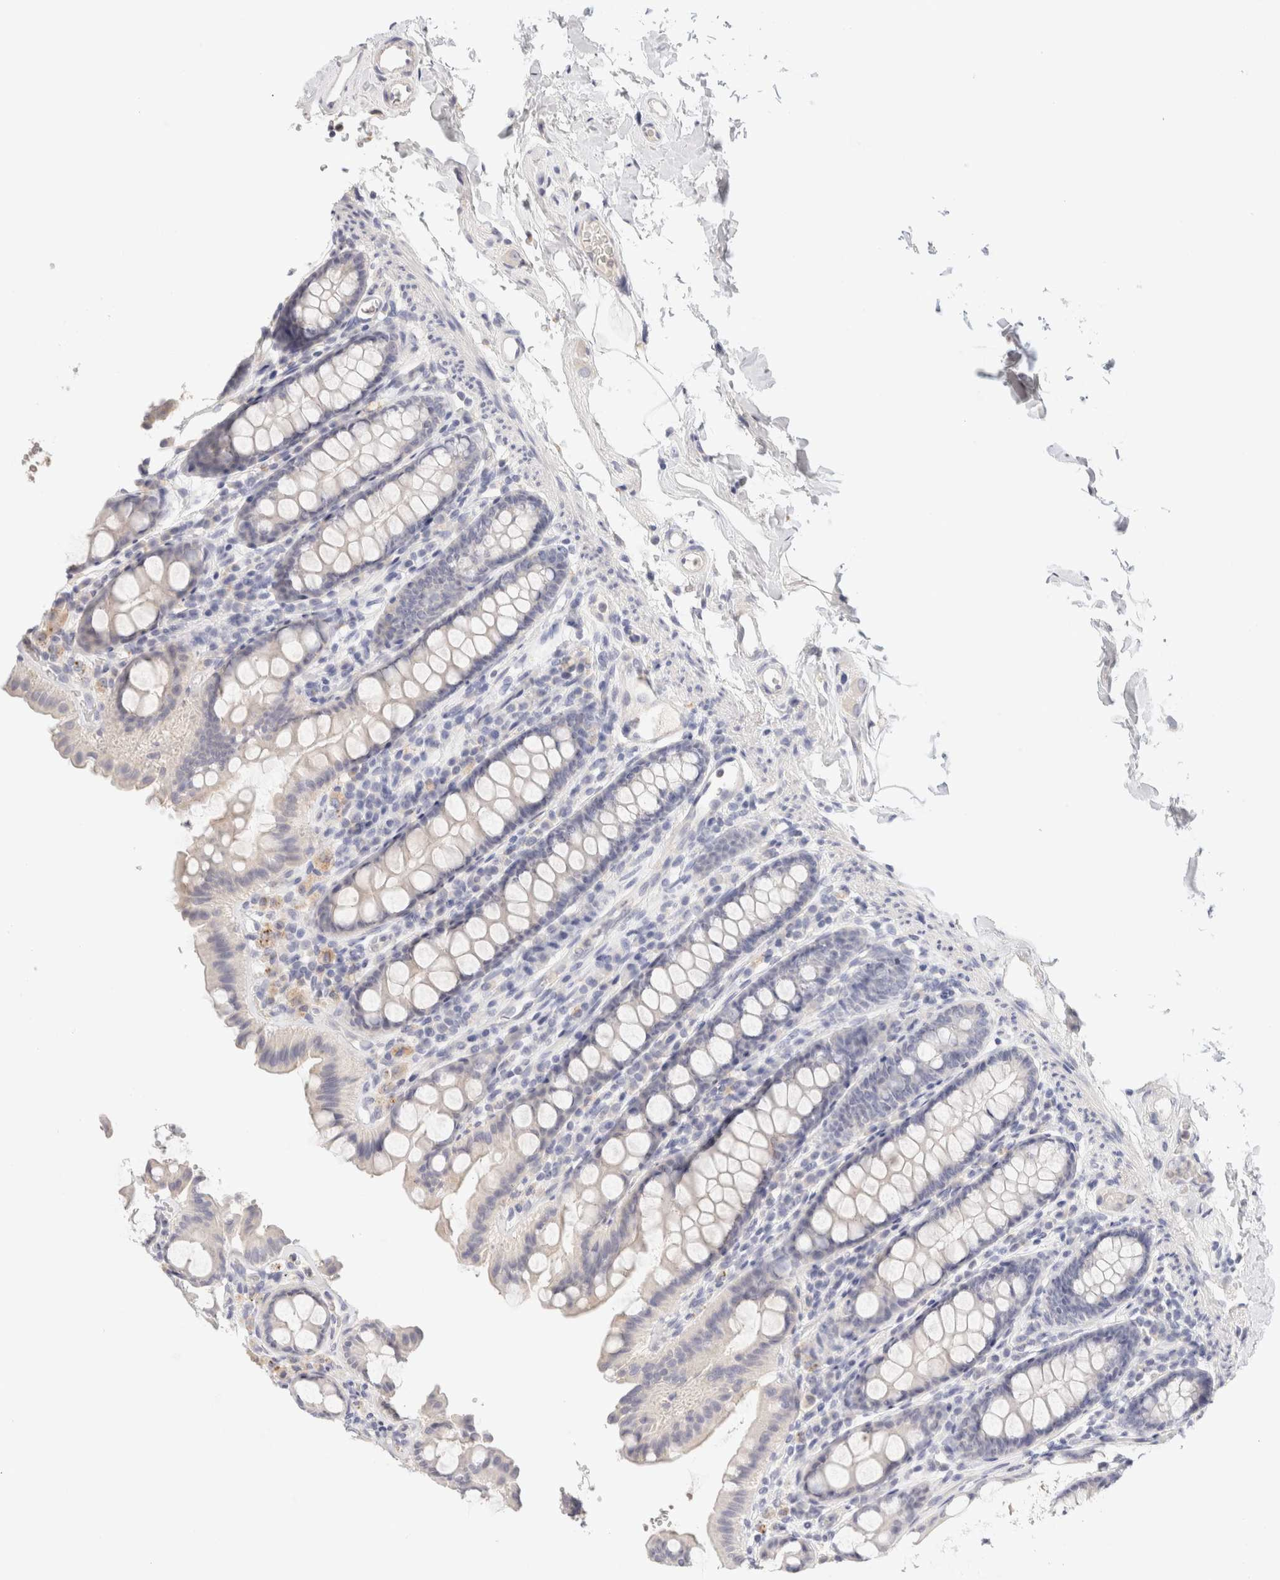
{"staining": {"intensity": "negative", "quantity": "none", "location": "none"}, "tissue": "colon", "cell_type": "Endothelial cells", "image_type": "normal", "snomed": [{"axis": "morphology", "description": "Normal tissue, NOS"}, {"axis": "topography", "description": "Colon"}, {"axis": "topography", "description": "Peripheral nerve tissue"}], "caption": "High magnification brightfield microscopy of benign colon stained with DAB (3,3'-diaminobenzidine) (brown) and counterstained with hematoxylin (blue): endothelial cells show no significant positivity.", "gene": "SCGB2A2", "patient": {"sex": "female", "age": 61}}